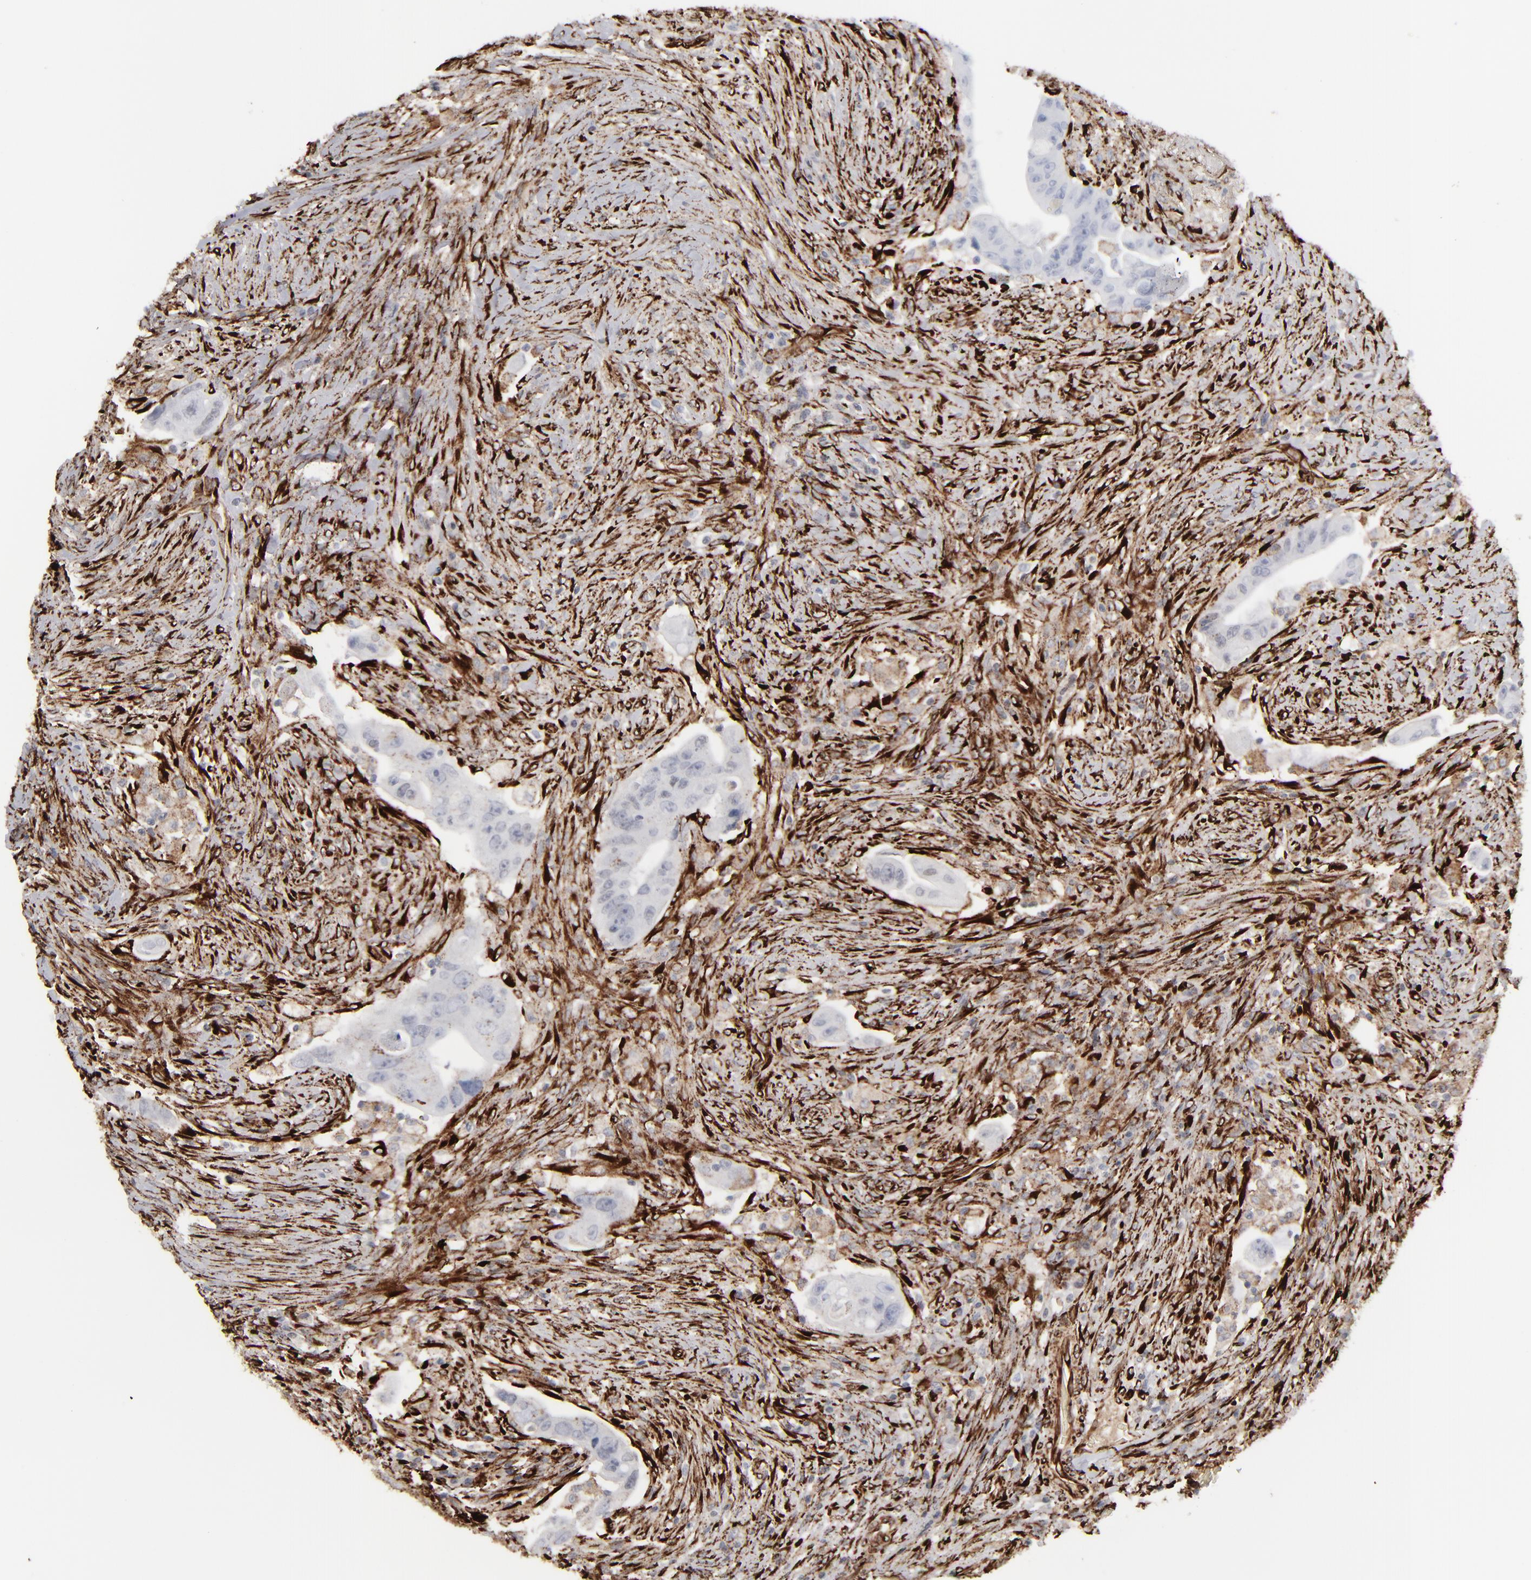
{"staining": {"intensity": "negative", "quantity": "none", "location": "none"}, "tissue": "colorectal cancer", "cell_type": "Tumor cells", "image_type": "cancer", "snomed": [{"axis": "morphology", "description": "Adenocarcinoma, NOS"}, {"axis": "topography", "description": "Rectum"}], "caption": "Immunohistochemistry (IHC) of colorectal cancer displays no expression in tumor cells.", "gene": "SPARC", "patient": {"sex": "female", "age": 71}}